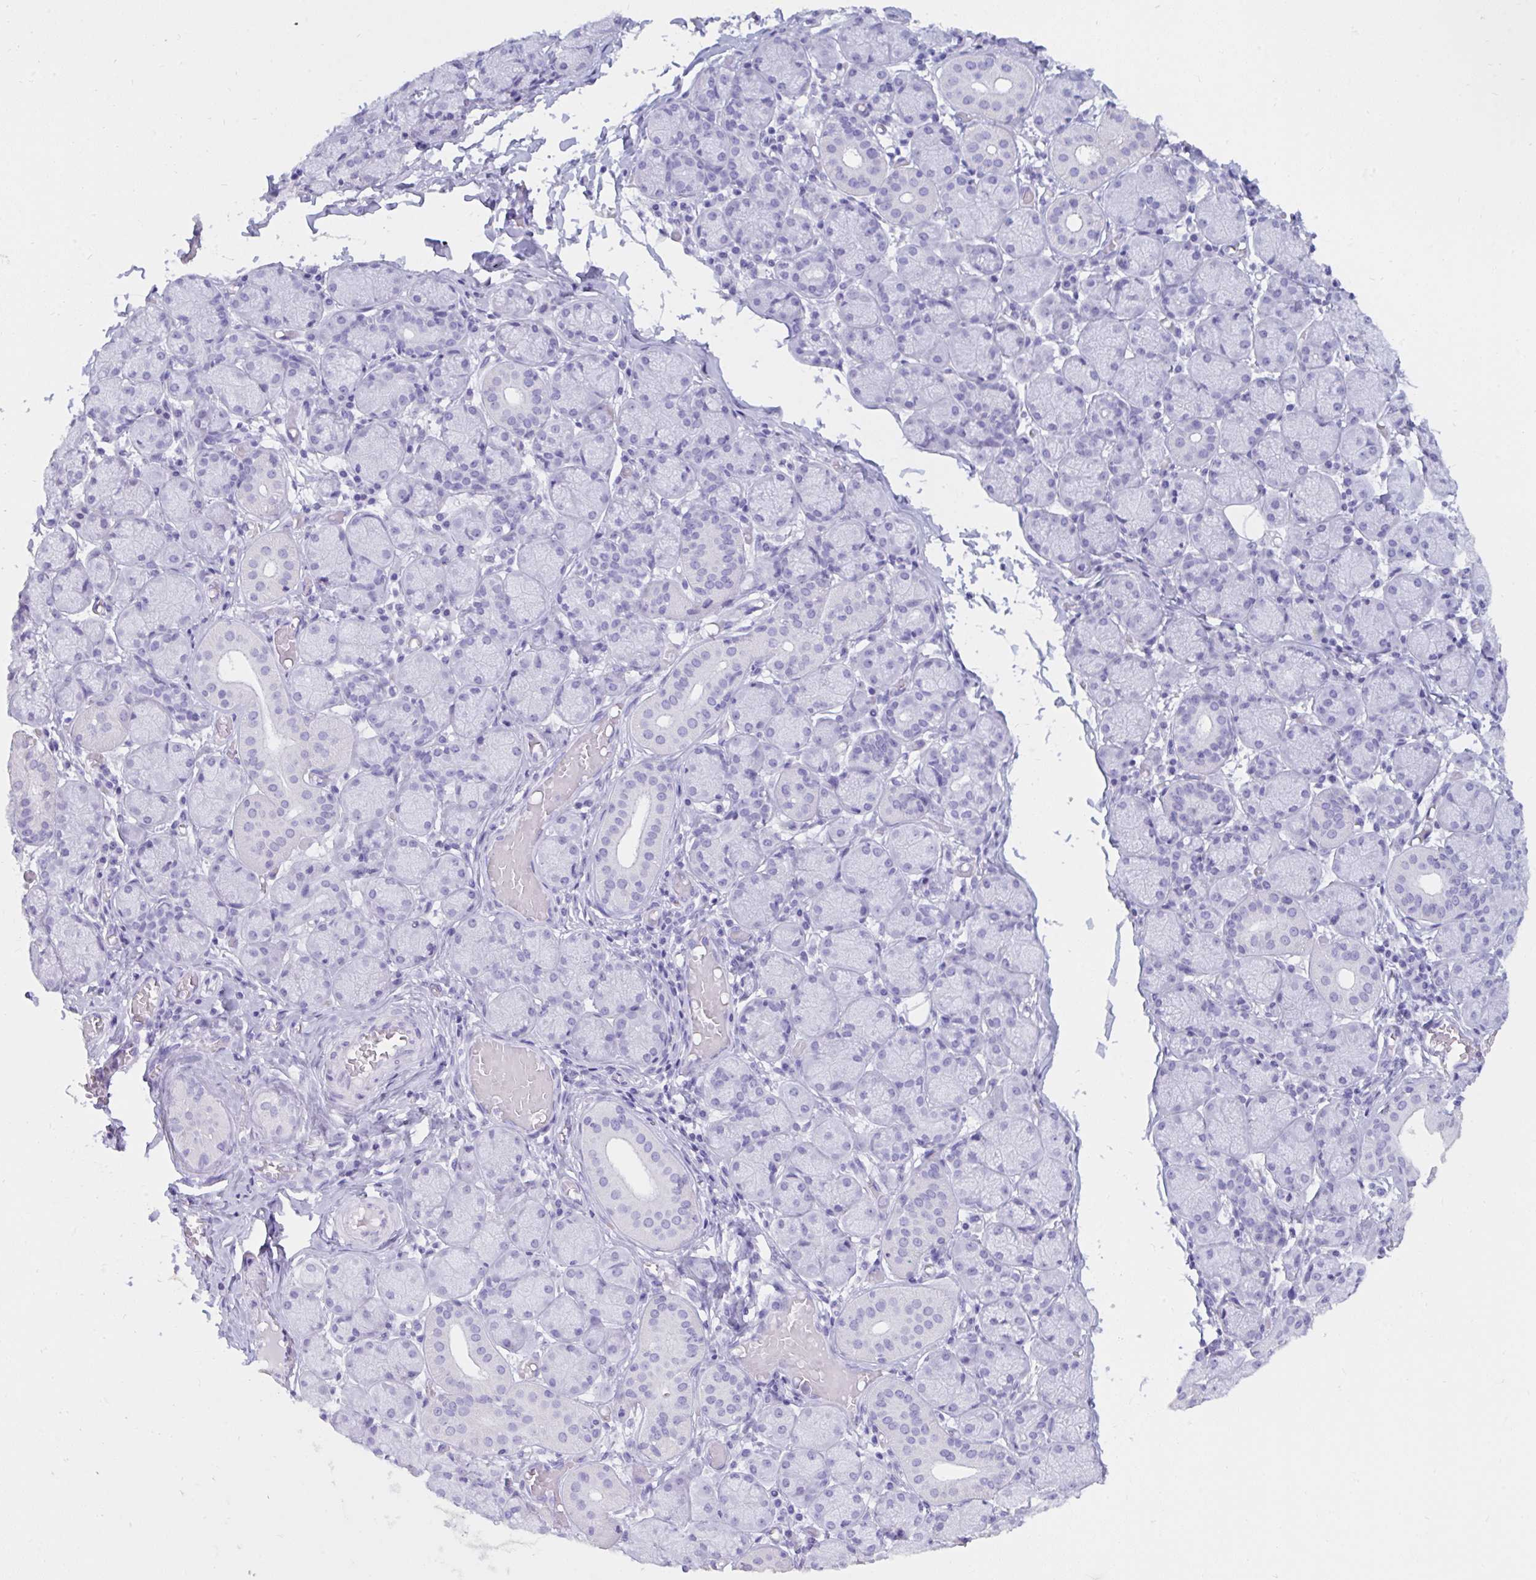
{"staining": {"intensity": "negative", "quantity": "none", "location": "none"}, "tissue": "salivary gland", "cell_type": "Glandular cells", "image_type": "normal", "snomed": [{"axis": "morphology", "description": "Normal tissue, NOS"}, {"axis": "topography", "description": "Salivary gland"}], "caption": "IHC histopathology image of normal salivary gland: human salivary gland stained with DAB reveals no significant protein expression in glandular cells.", "gene": "TNNC1", "patient": {"sex": "female", "age": 24}}